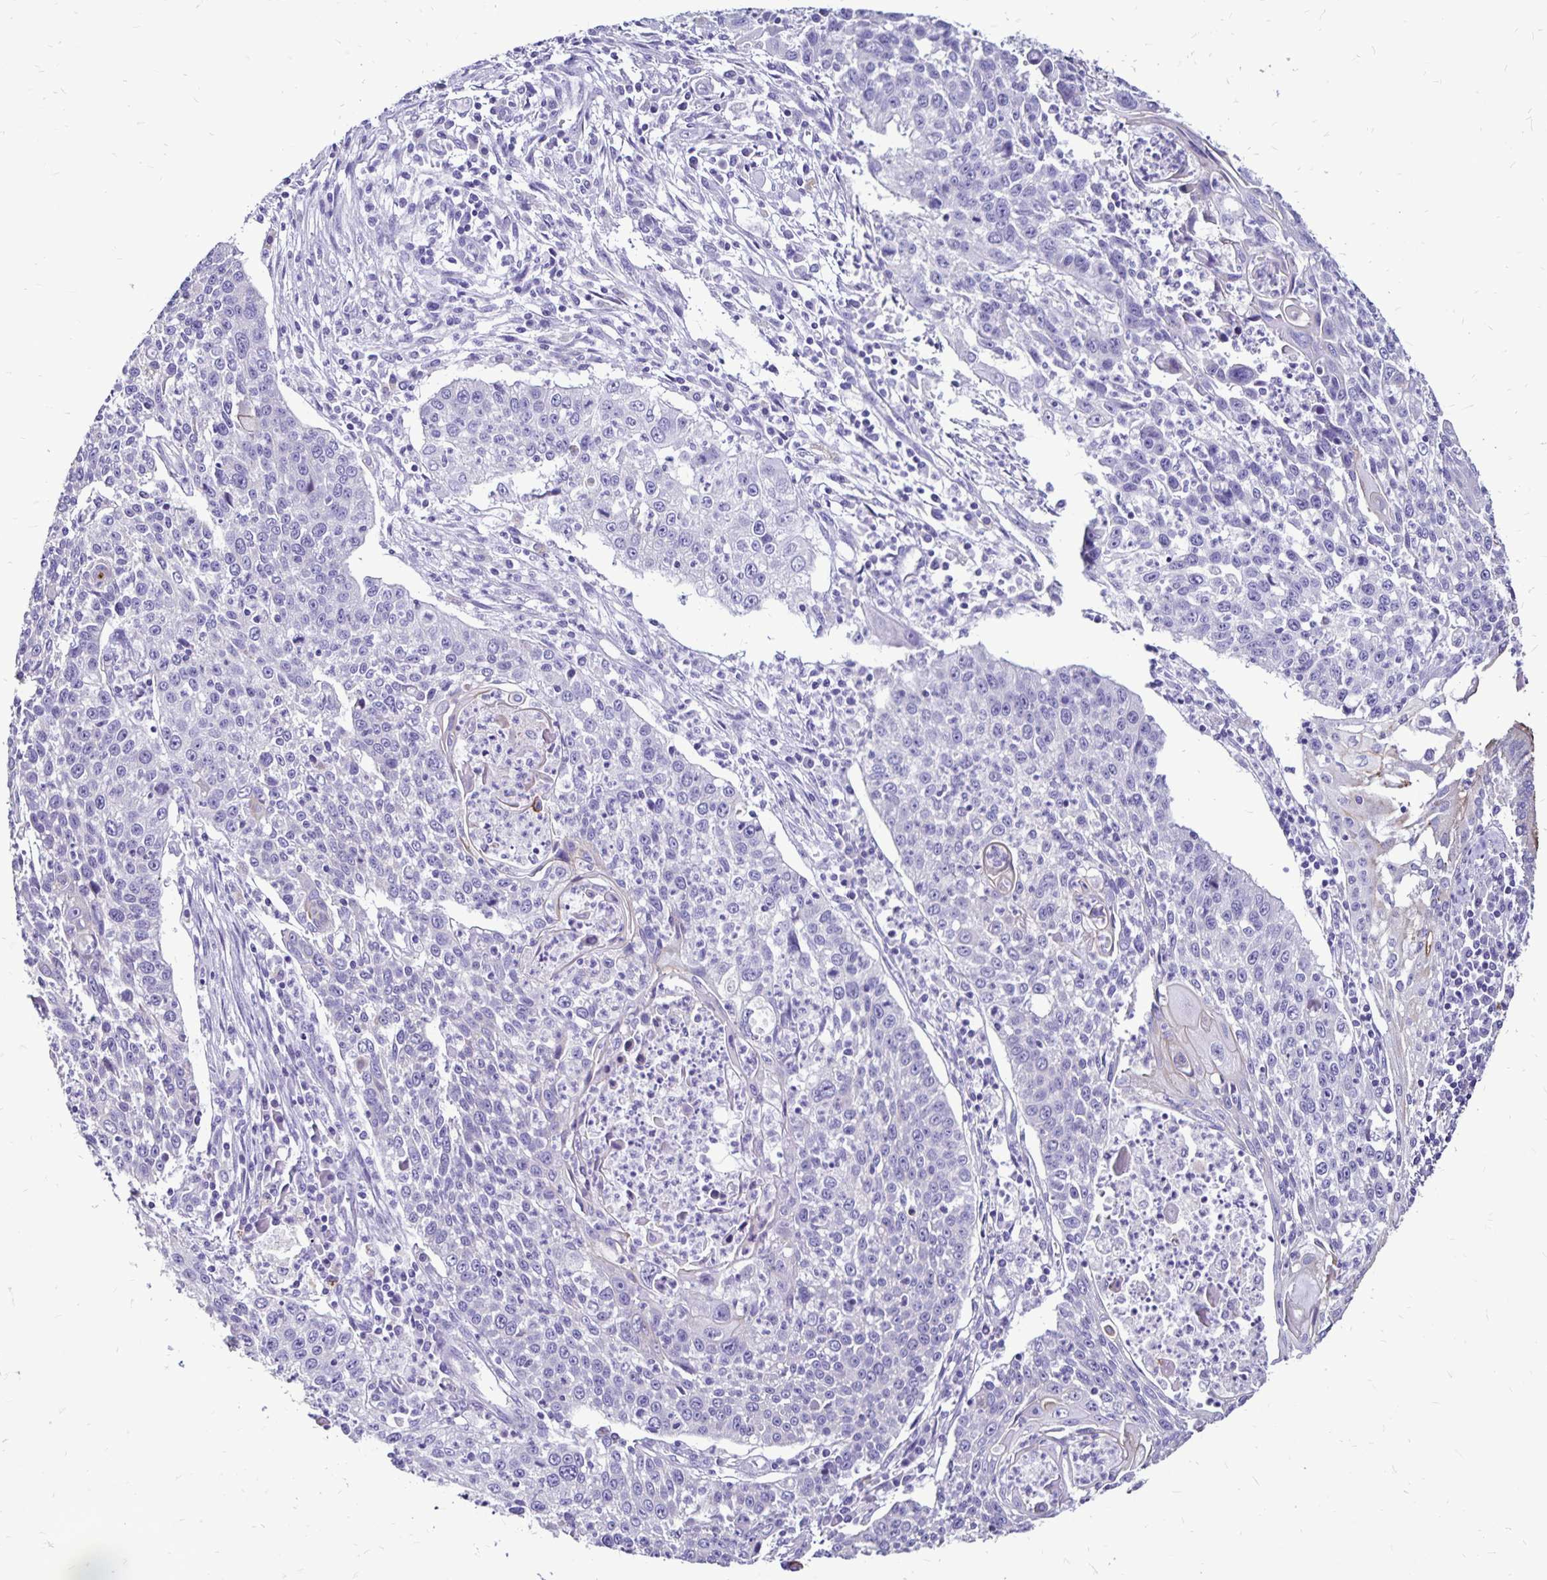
{"staining": {"intensity": "negative", "quantity": "none", "location": "none"}, "tissue": "lung cancer", "cell_type": "Tumor cells", "image_type": "cancer", "snomed": [{"axis": "morphology", "description": "Squamous cell carcinoma, NOS"}, {"axis": "morphology", "description": "Squamous cell carcinoma, metastatic, NOS"}, {"axis": "topography", "description": "Lung"}, {"axis": "topography", "description": "Pleura, NOS"}], "caption": "Micrograph shows no protein staining in tumor cells of lung cancer (squamous cell carcinoma) tissue.", "gene": "EVPL", "patient": {"sex": "male", "age": 72}}